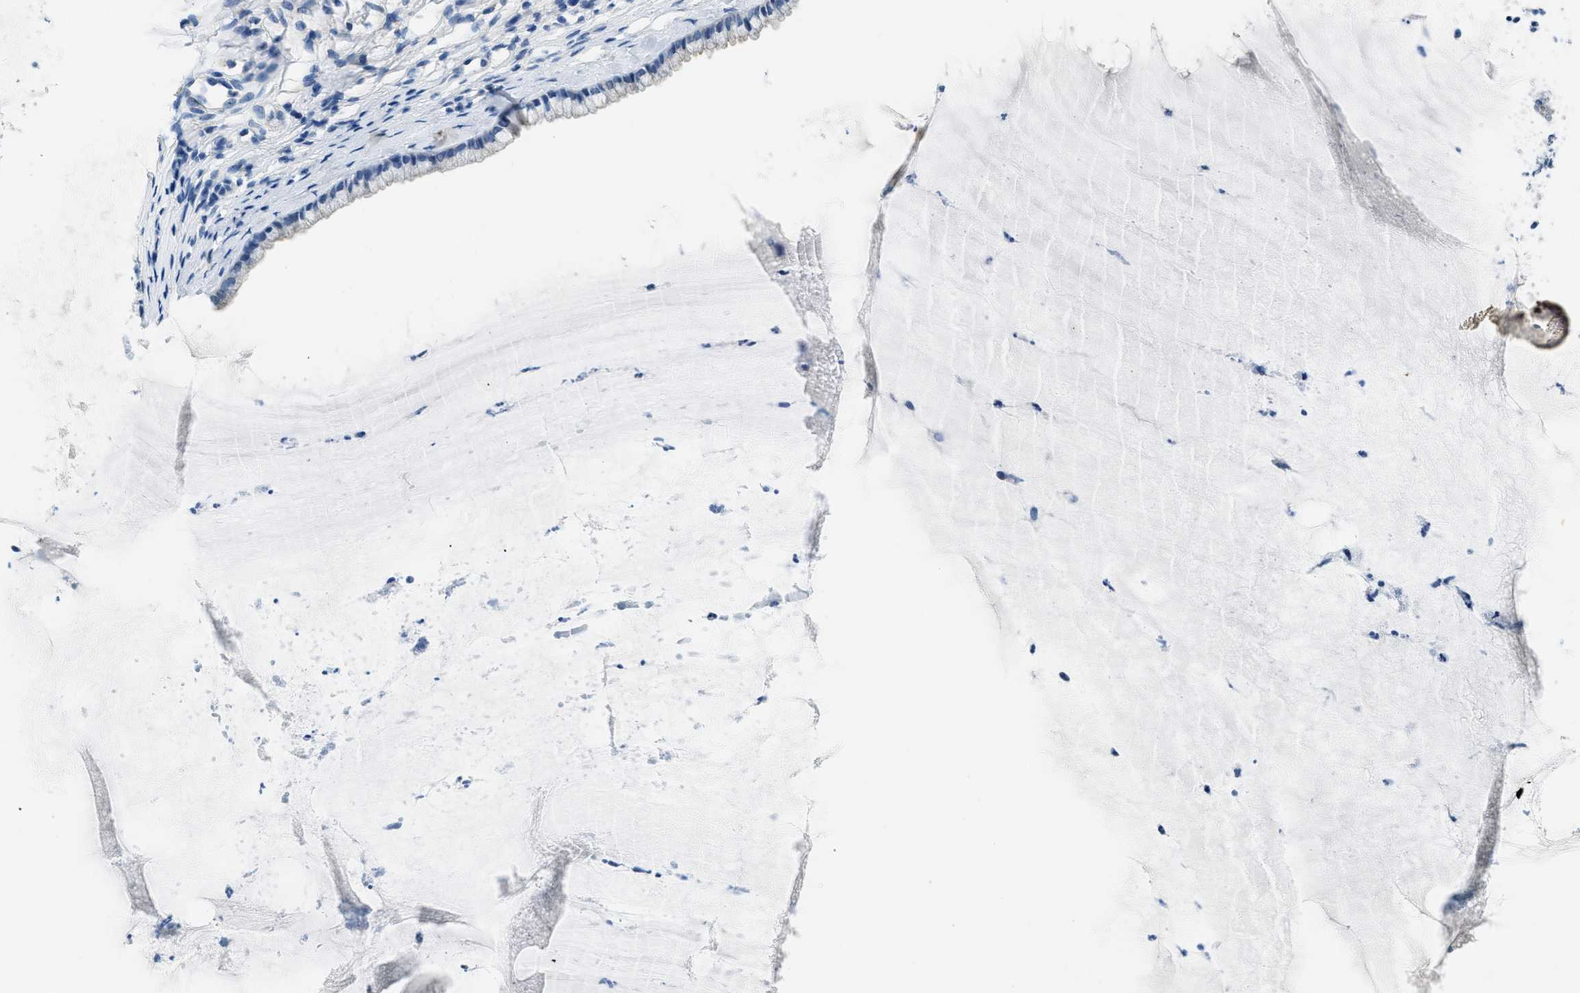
{"staining": {"intensity": "negative", "quantity": "none", "location": "none"}, "tissue": "cervix", "cell_type": "Glandular cells", "image_type": "normal", "snomed": [{"axis": "morphology", "description": "Normal tissue, NOS"}, {"axis": "topography", "description": "Cervix"}], "caption": "Cervix was stained to show a protein in brown. There is no significant staining in glandular cells. Brightfield microscopy of immunohistochemistry stained with DAB (brown) and hematoxylin (blue), captured at high magnification.", "gene": "CLDN18", "patient": {"sex": "female", "age": 77}}